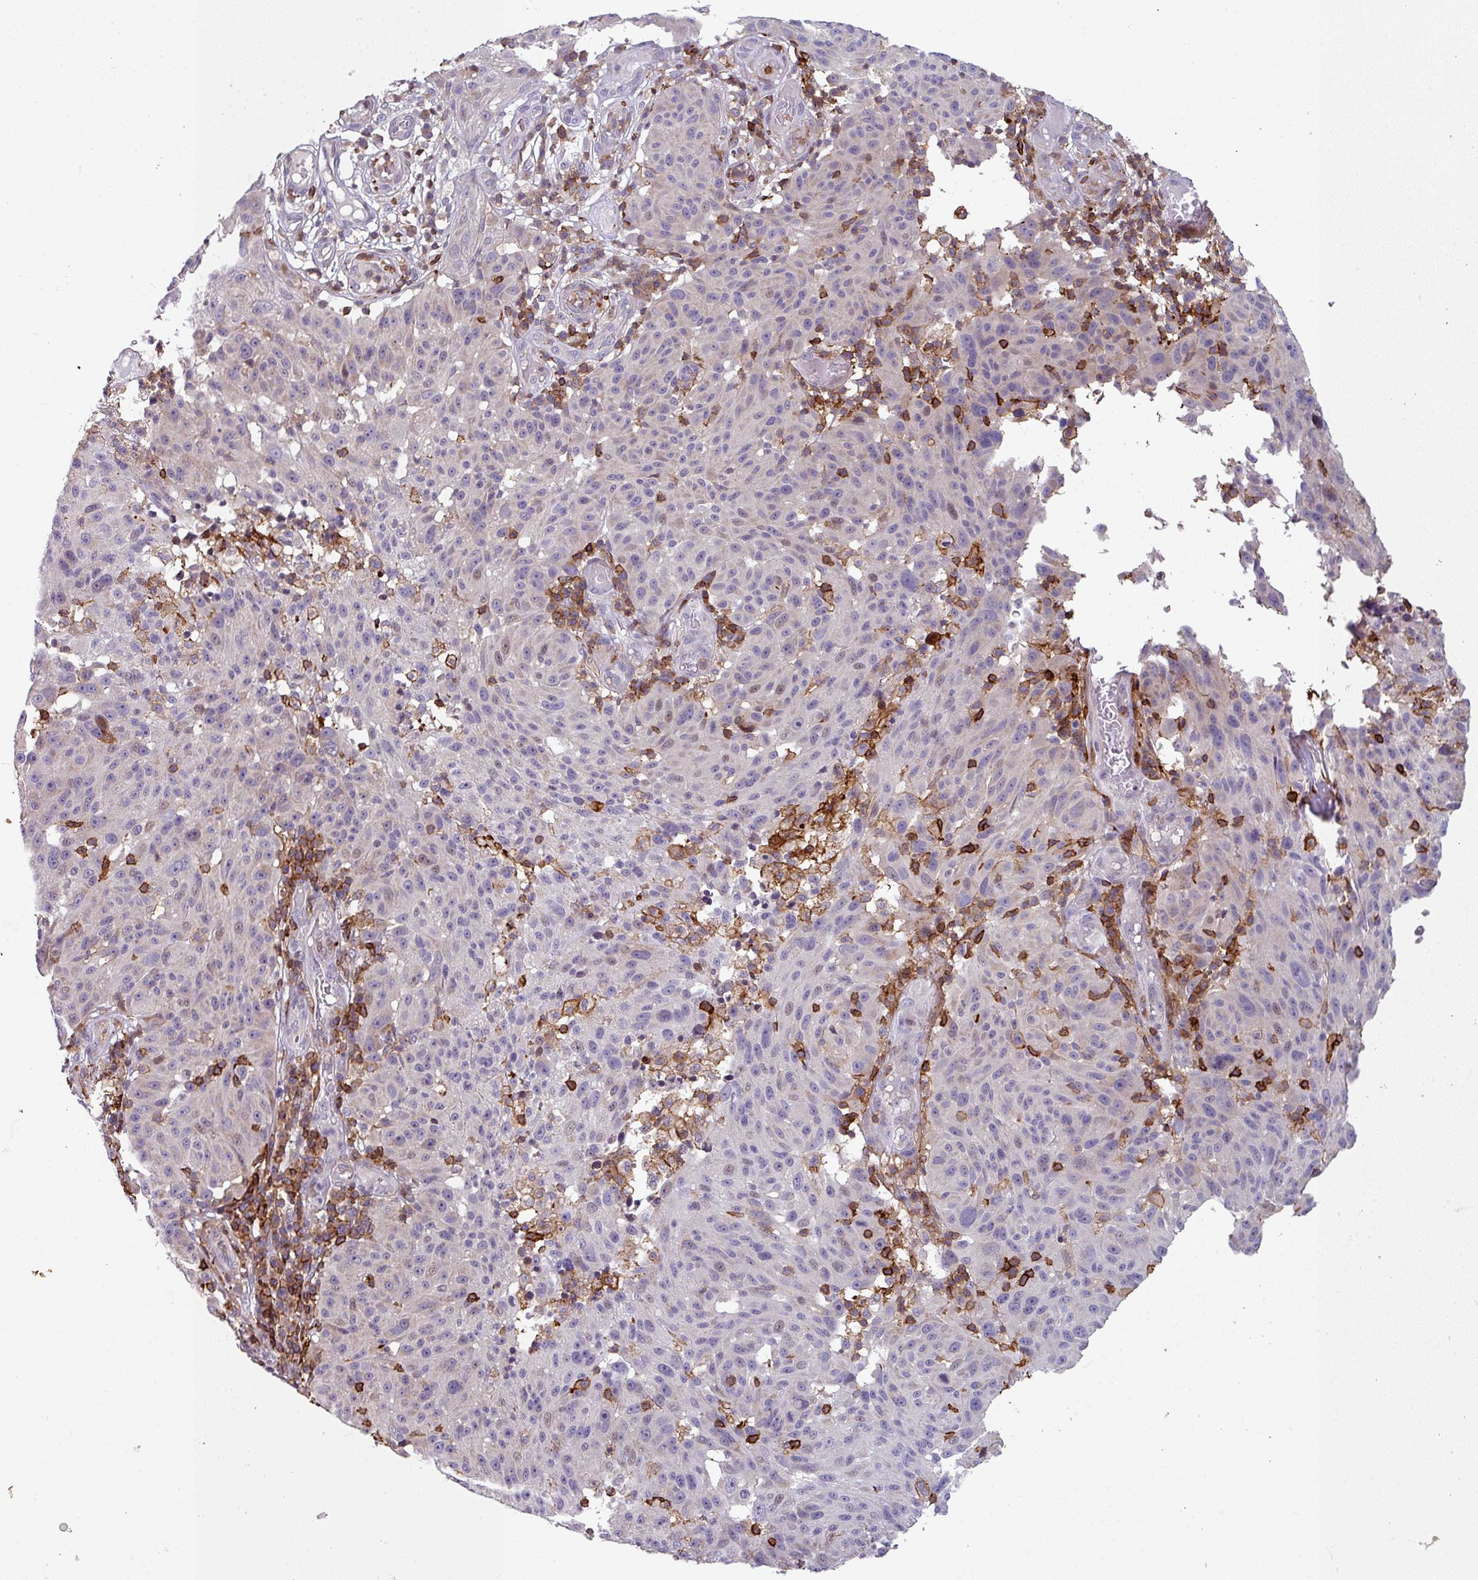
{"staining": {"intensity": "negative", "quantity": "none", "location": "none"}, "tissue": "melanoma", "cell_type": "Tumor cells", "image_type": "cancer", "snomed": [{"axis": "morphology", "description": "Malignant melanoma, NOS"}, {"axis": "topography", "description": "Skin"}], "caption": "This is an IHC photomicrograph of human melanoma. There is no positivity in tumor cells.", "gene": "NEDD9", "patient": {"sex": "male", "age": 53}}